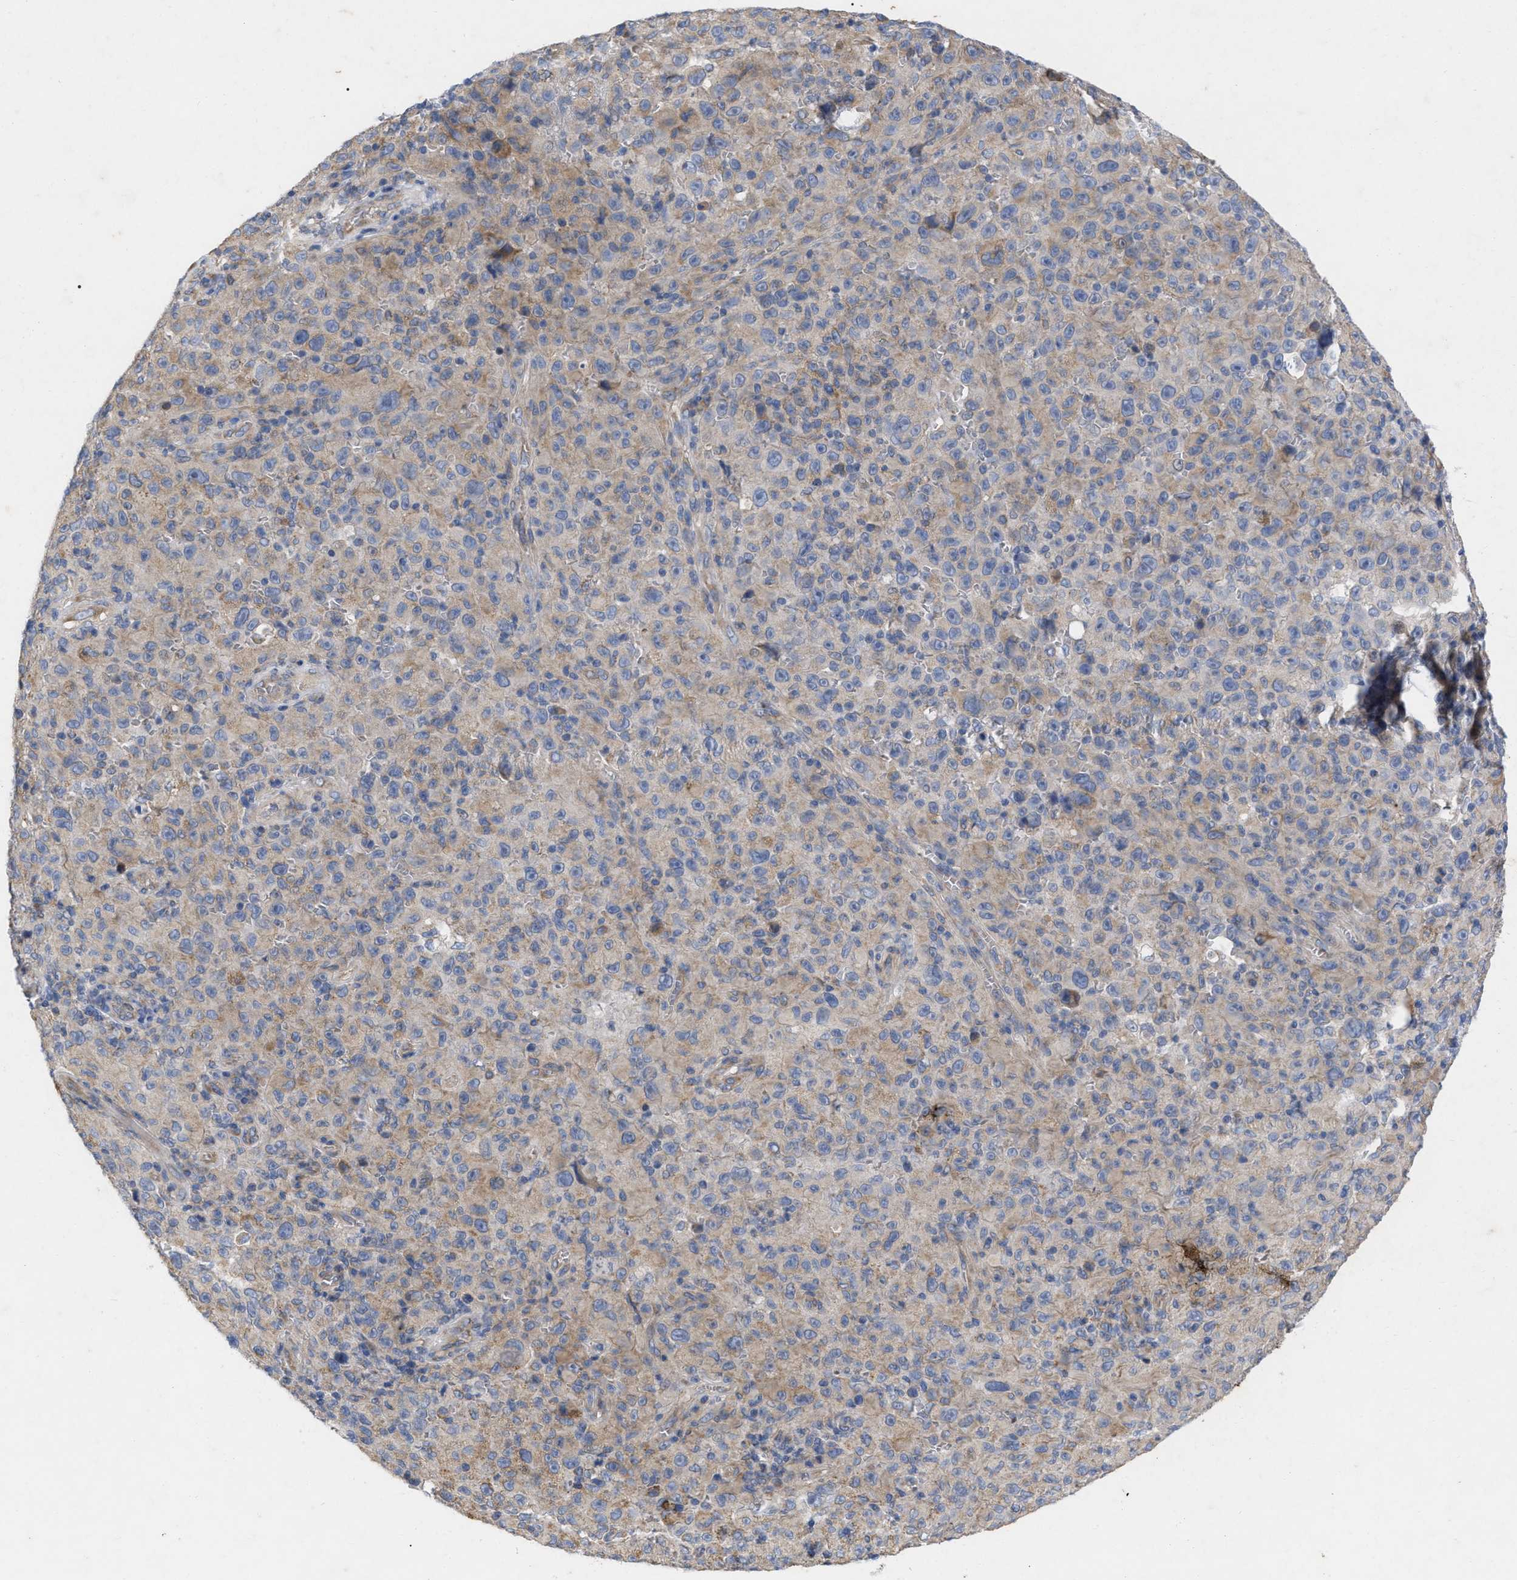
{"staining": {"intensity": "weak", "quantity": "25%-75%", "location": "cytoplasmic/membranous"}, "tissue": "melanoma", "cell_type": "Tumor cells", "image_type": "cancer", "snomed": [{"axis": "morphology", "description": "Malignant melanoma, NOS"}, {"axis": "topography", "description": "Skin"}], "caption": "Melanoma stained for a protein (brown) displays weak cytoplasmic/membranous positive positivity in about 25%-75% of tumor cells.", "gene": "VIP", "patient": {"sex": "female", "age": 82}}